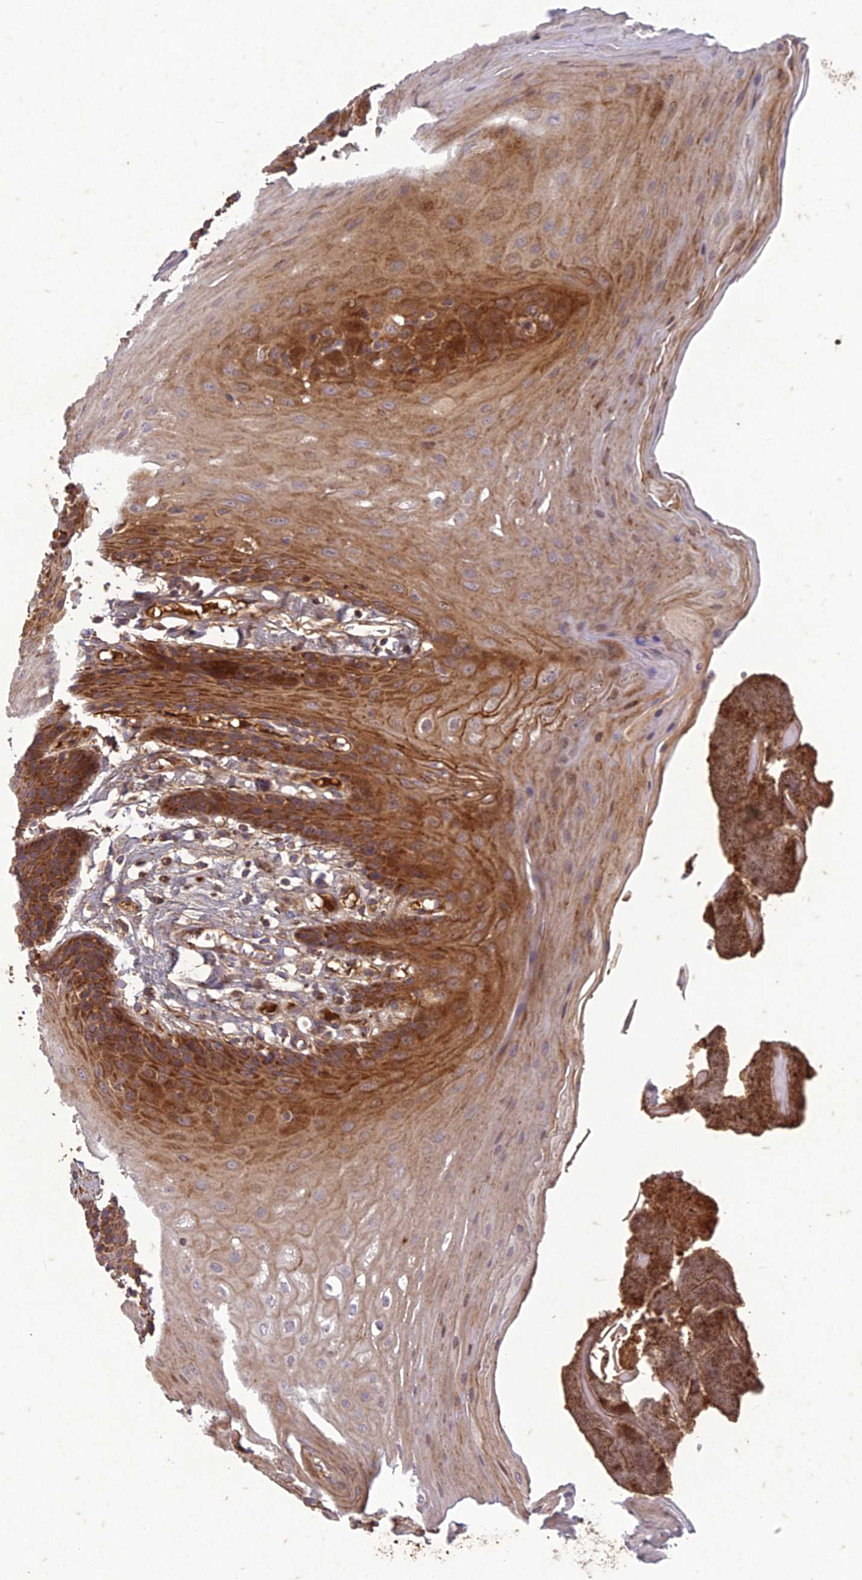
{"staining": {"intensity": "moderate", "quantity": ">75%", "location": "cytoplasmic/membranous"}, "tissue": "oral mucosa", "cell_type": "Squamous epithelial cells", "image_type": "normal", "snomed": [{"axis": "morphology", "description": "Normal tissue, NOS"}, {"axis": "morphology", "description": "Squamous cell carcinoma, NOS"}, {"axis": "topography", "description": "Skeletal muscle"}, {"axis": "topography", "description": "Oral tissue"}, {"axis": "topography", "description": "Salivary gland"}, {"axis": "topography", "description": "Head-Neck"}], "caption": "An immunohistochemistry (IHC) photomicrograph of unremarkable tissue is shown. Protein staining in brown highlights moderate cytoplasmic/membranous positivity in oral mucosa within squamous epithelial cells.", "gene": "TCF25", "patient": {"sex": "male", "age": 54}}